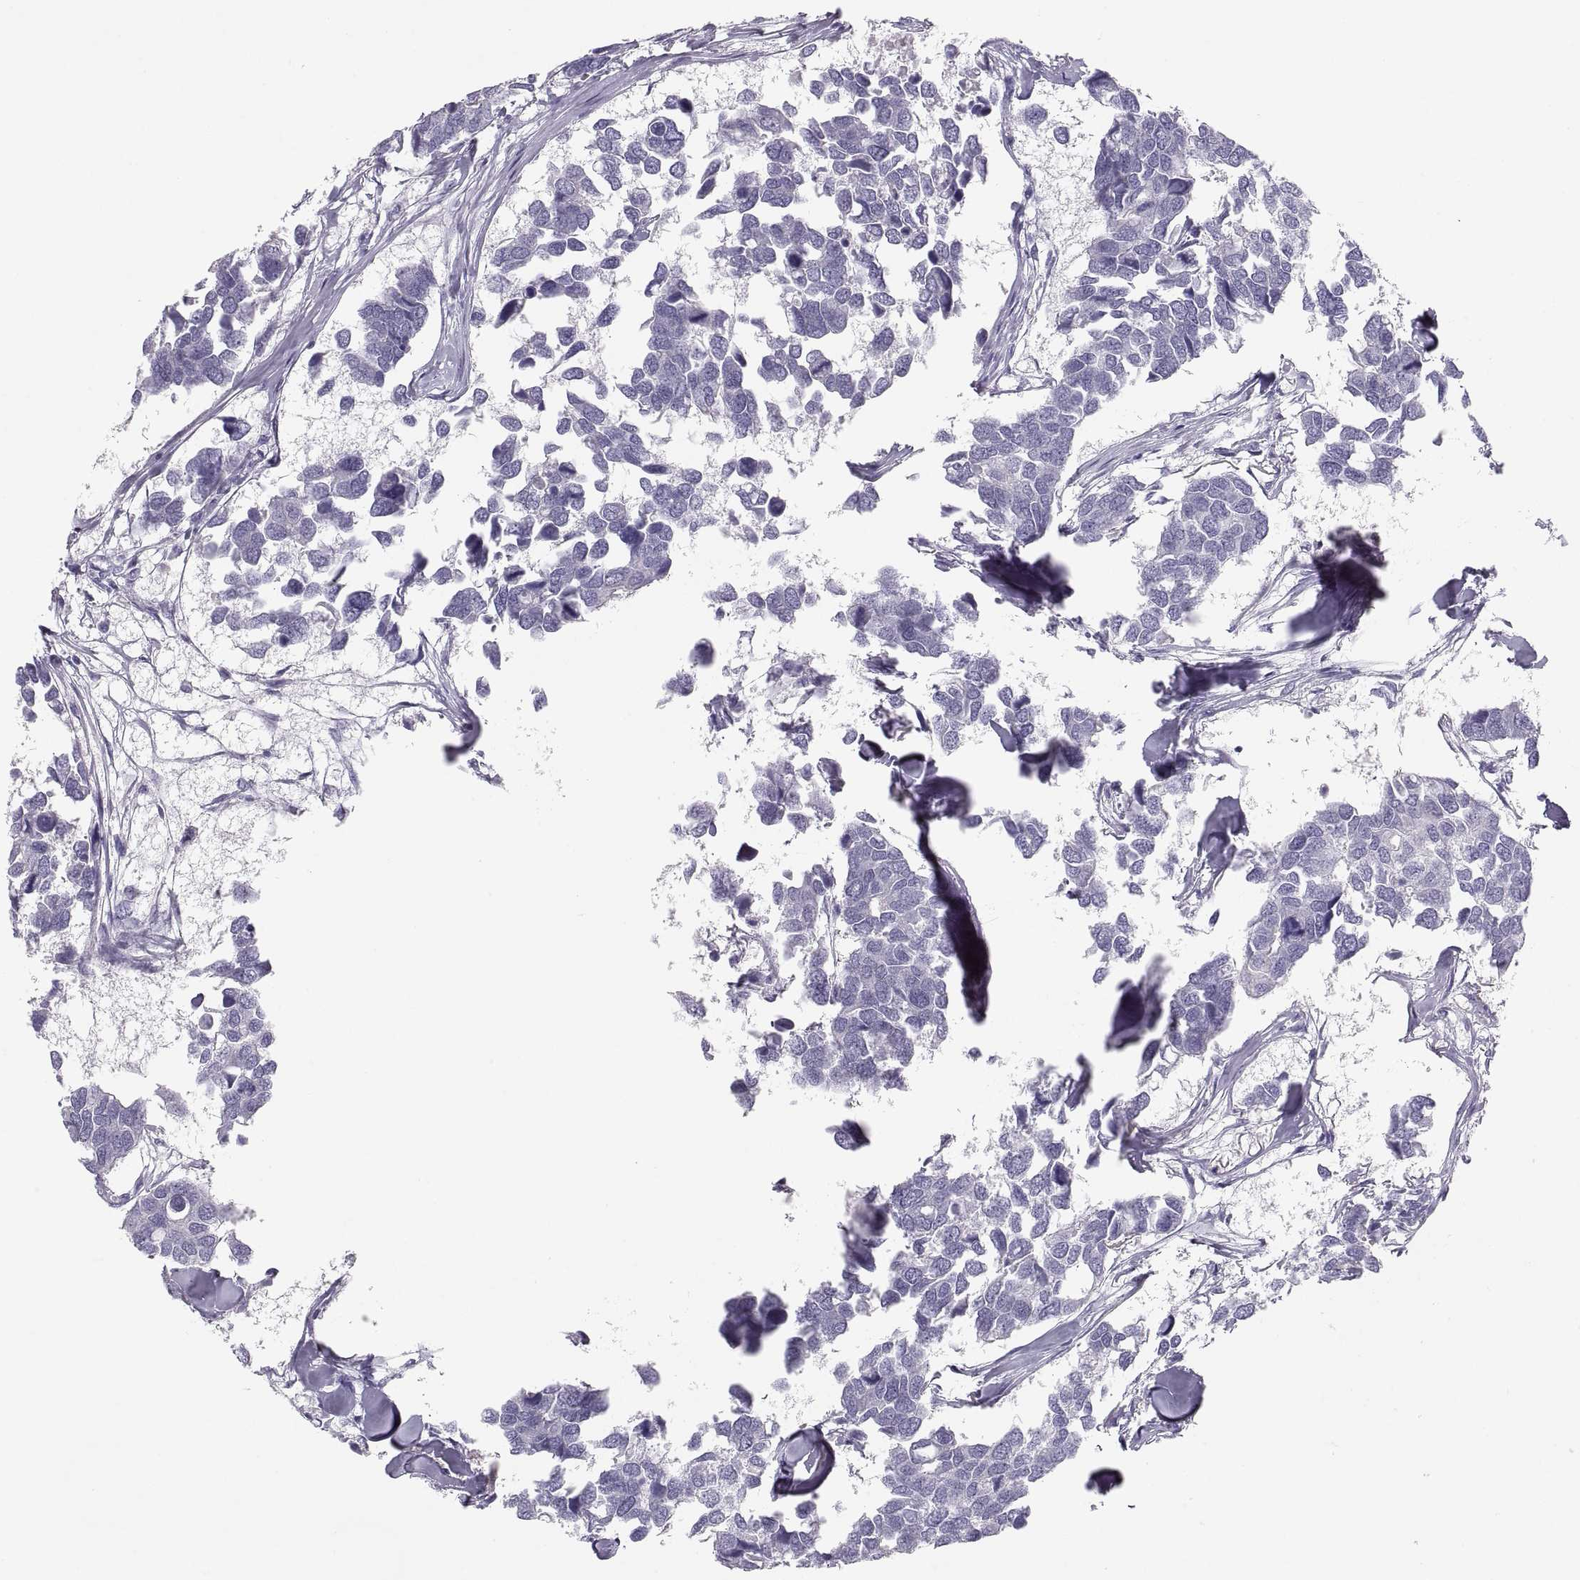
{"staining": {"intensity": "negative", "quantity": "none", "location": "none"}, "tissue": "breast cancer", "cell_type": "Tumor cells", "image_type": "cancer", "snomed": [{"axis": "morphology", "description": "Duct carcinoma"}, {"axis": "topography", "description": "Breast"}], "caption": "DAB (3,3'-diaminobenzidine) immunohistochemical staining of breast cancer (infiltrating ductal carcinoma) displays no significant positivity in tumor cells. (Immunohistochemistry (ihc), brightfield microscopy, high magnification).", "gene": "MAGEB2", "patient": {"sex": "female", "age": 83}}